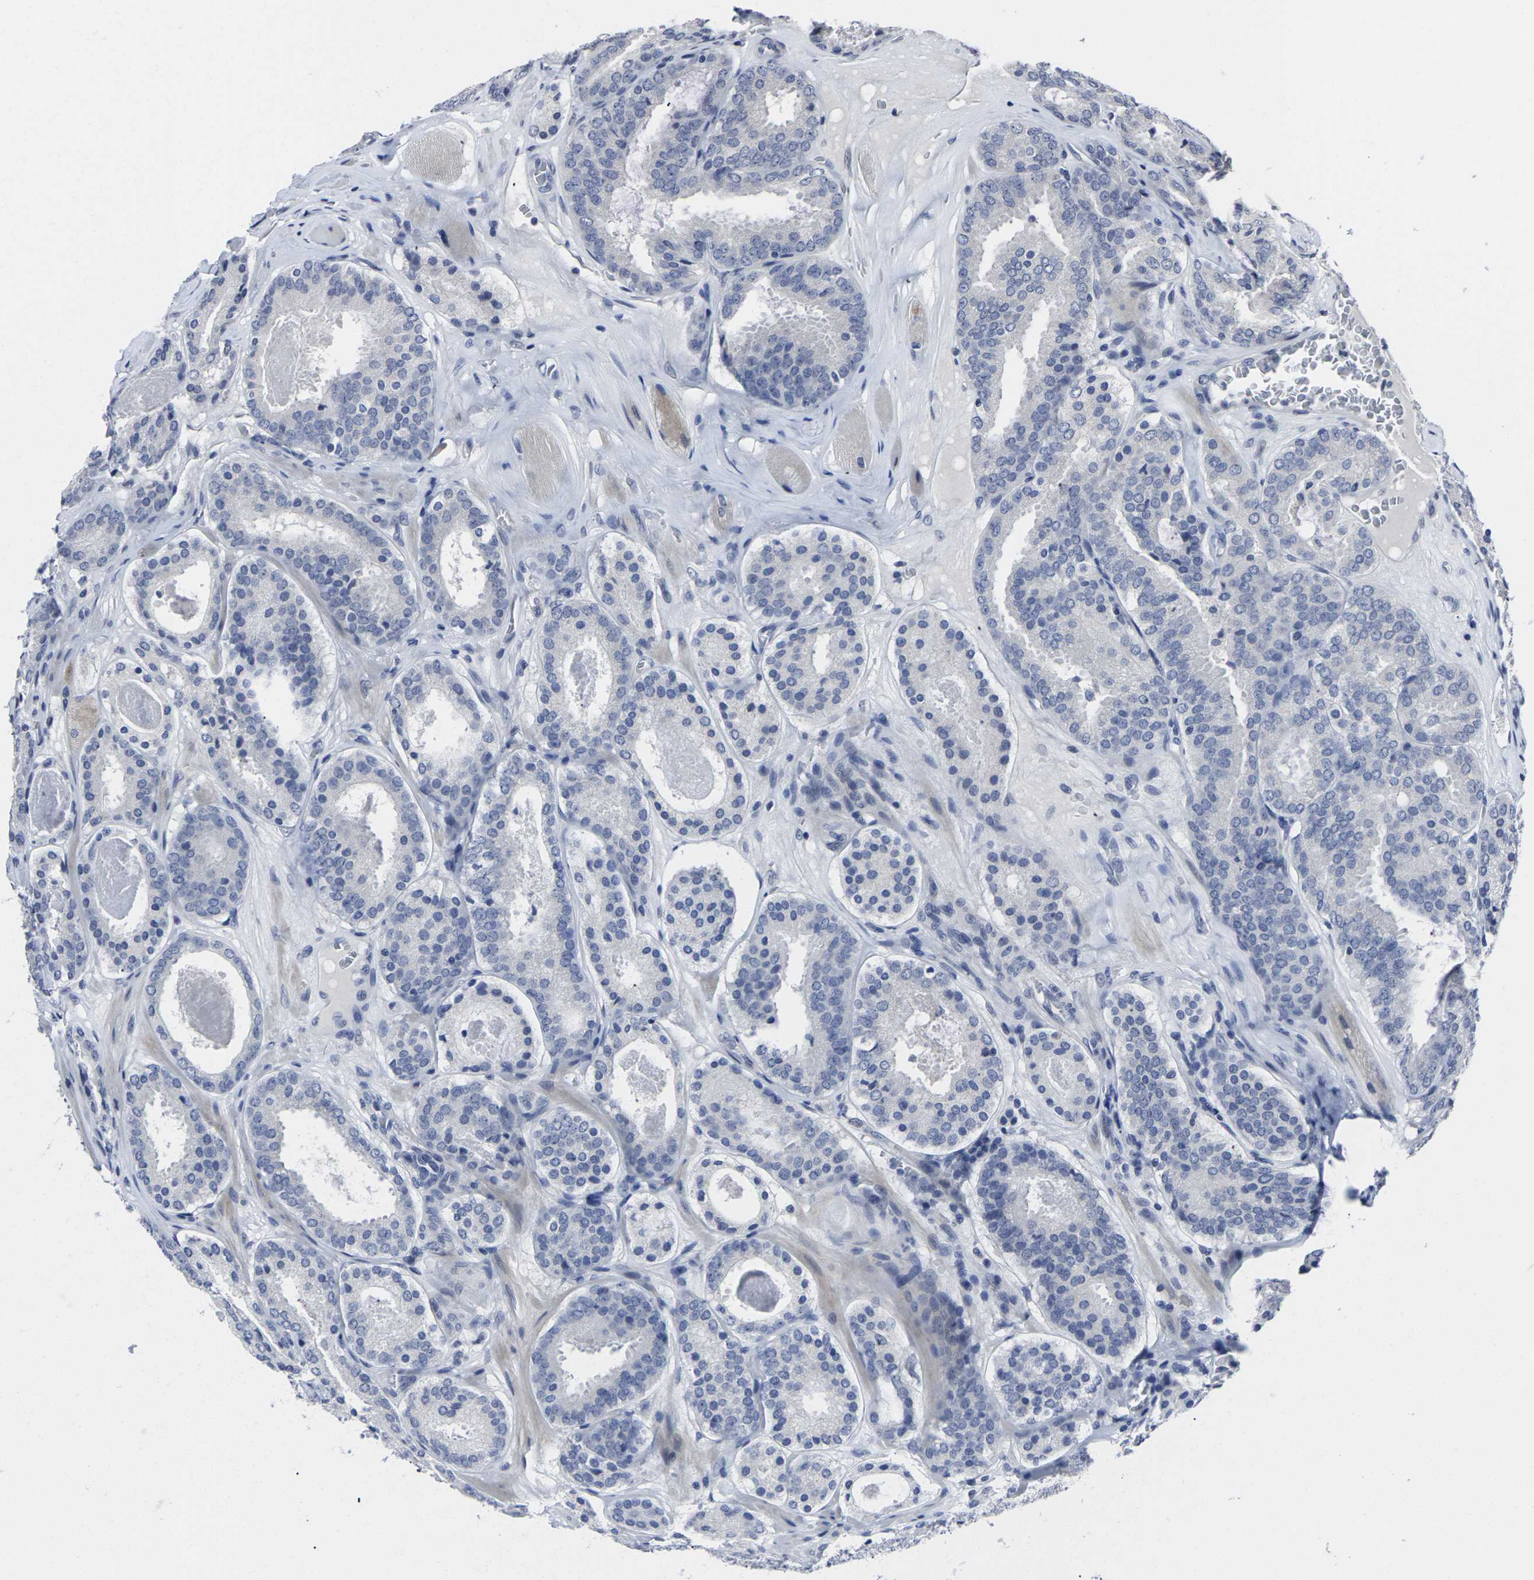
{"staining": {"intensity": "negative", "quantity": "none", "location": "none"}, "tissue": "prostate cancer", "cell_type": "Tumor cells", "image_type": "cancer", "snomed": [{"axis": "morphology", "description": "Adenocarcinoma, Low grade"}, {"axis": "topography", "description": "Prostate"}], "caption": "There is no significant staining in tumor cells of prostate cancer (adenocarcinoma (low-grade)).", "gene": "MSANTD4", "patient": {"sex": "male", "age": 69}}